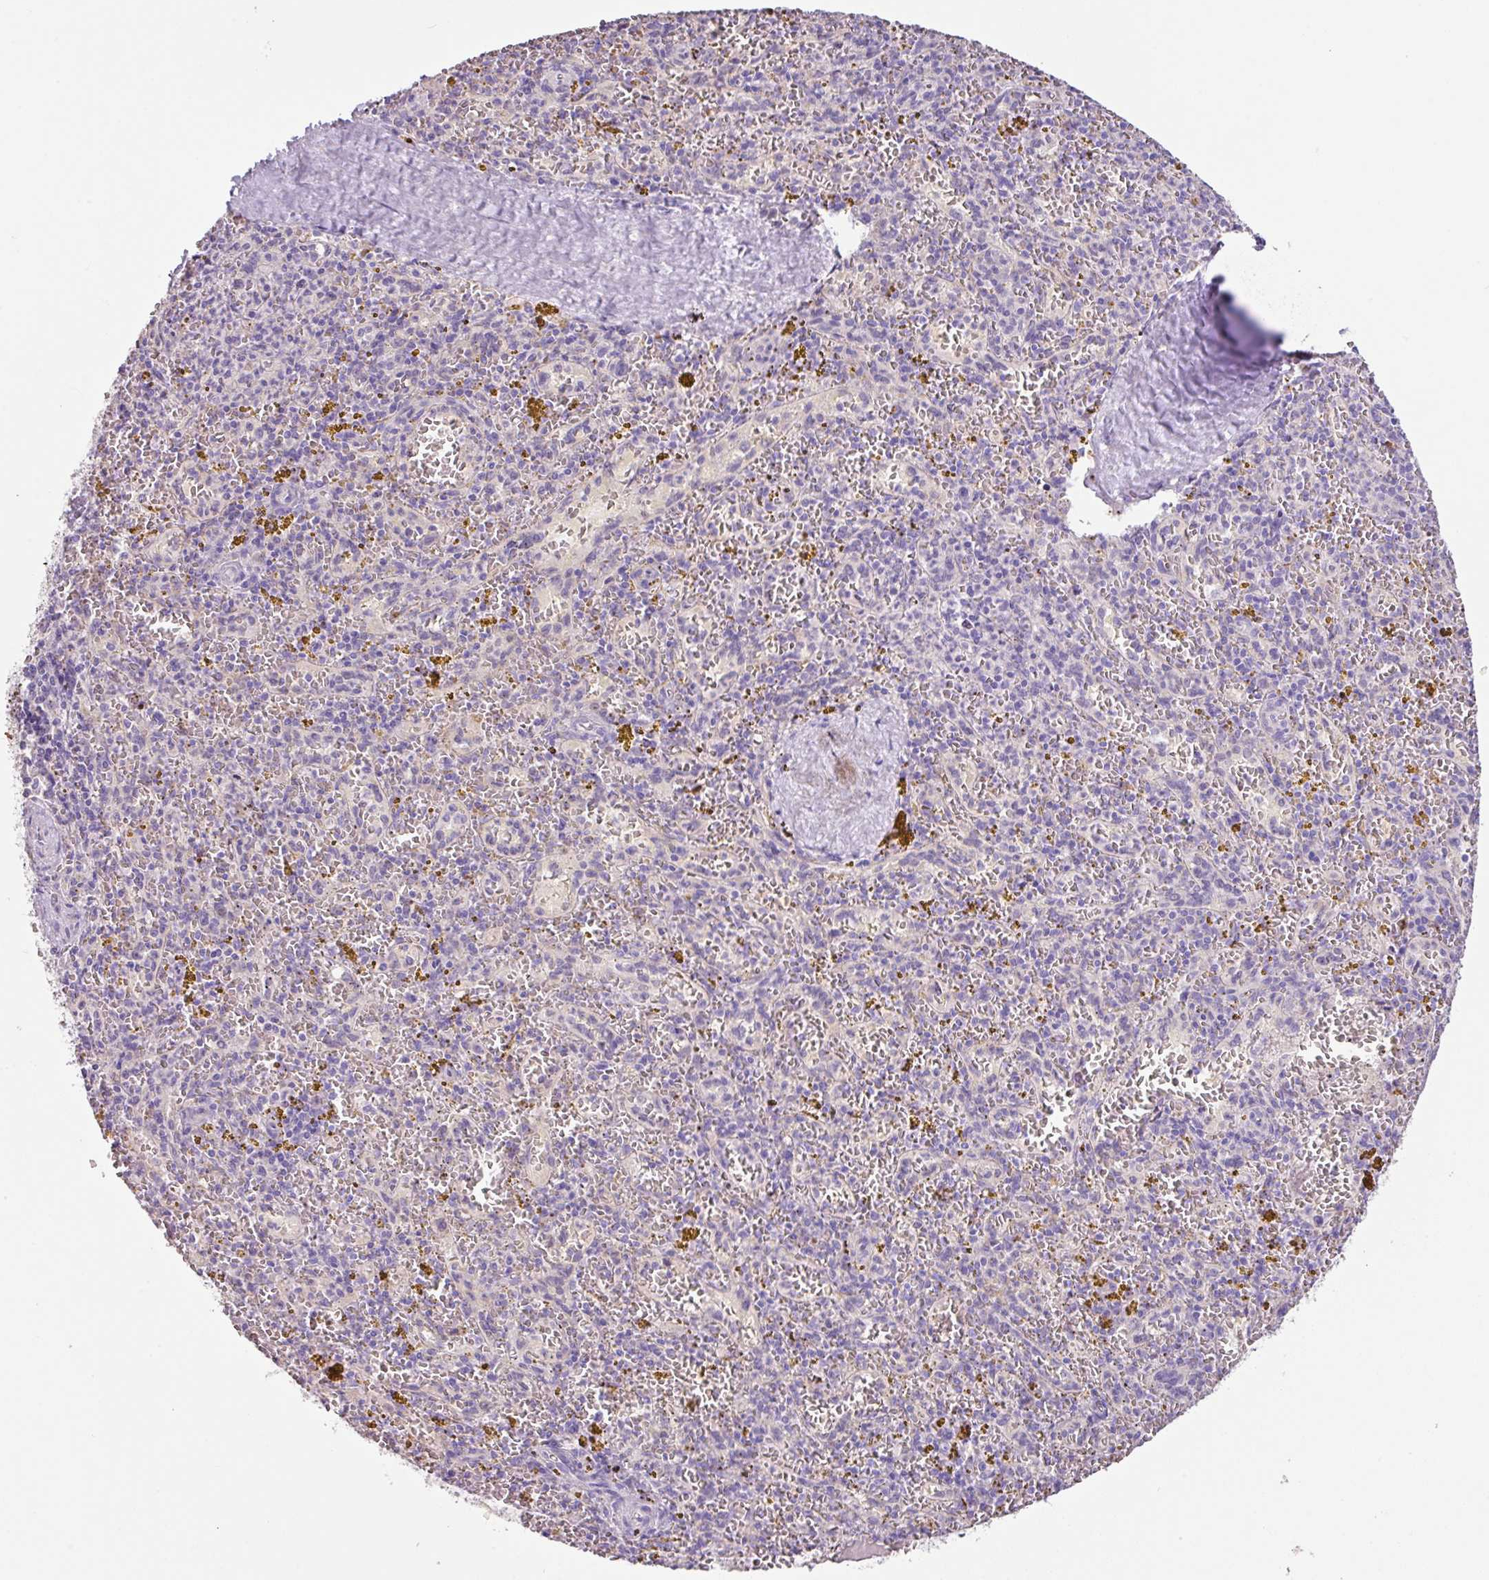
{"staining": {"intensity": "negative", "quantity": "none", "location": "none"}, "tissue": "spleen", "cell_type": "Cells in red pulp", "image_type": "normal", "snomed": [{"axis": "morphology", "description": "Normal tissue, NOS"}, {"axis": "topography", "description": "Spleen"}], "caption": "The photomicrograph demonstrates no staining of cells in red pulp in normal spleen. (Brightfield microscopy of DAB IHC at high magnification).", "gene": "ZG16", "patient": {"sex": "male", "age": 57}}